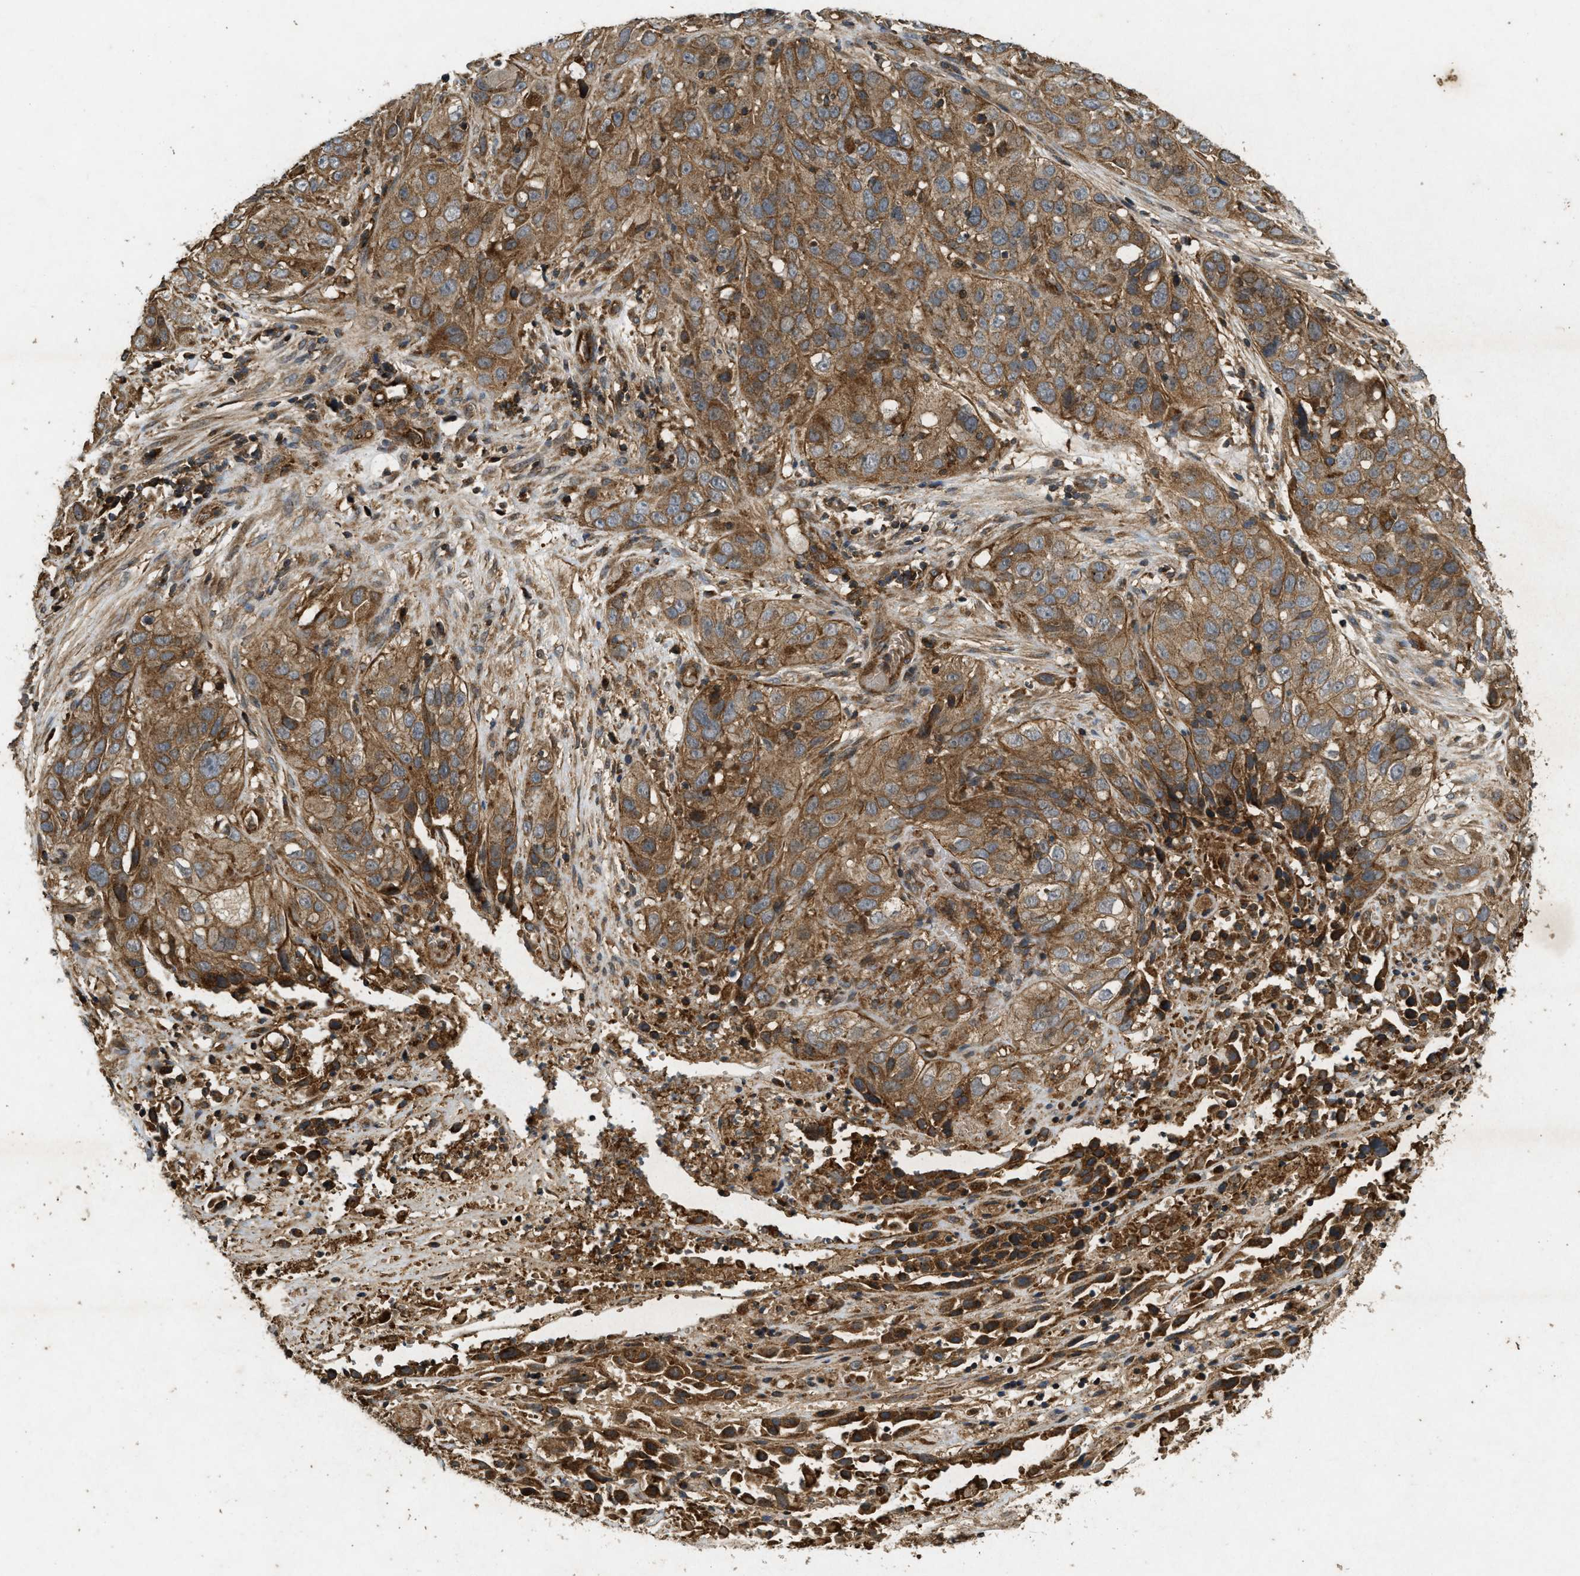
{"staining": {"intensity": "moderate", "quantity": ">75%", "location": "cytoplasmic/membranous"}, "tissue": "cervical cancer", "cell_type": "Tumor cells", "image_type": "cancer", "snomed": [{"axis": "morphology", "description": "Squamous cell carcinoma, NOS"}, {"axis": "topography", "description": "Cervix"}], "caption": "Moderate cytoplasmic/membranous positivity for a protein is identified in about >75% of tumor cells of cervical squamous cell carcinoma using immunohistochemistry.", "gene": "GNB4", "patient": {"sex": "female", "age": 32}}